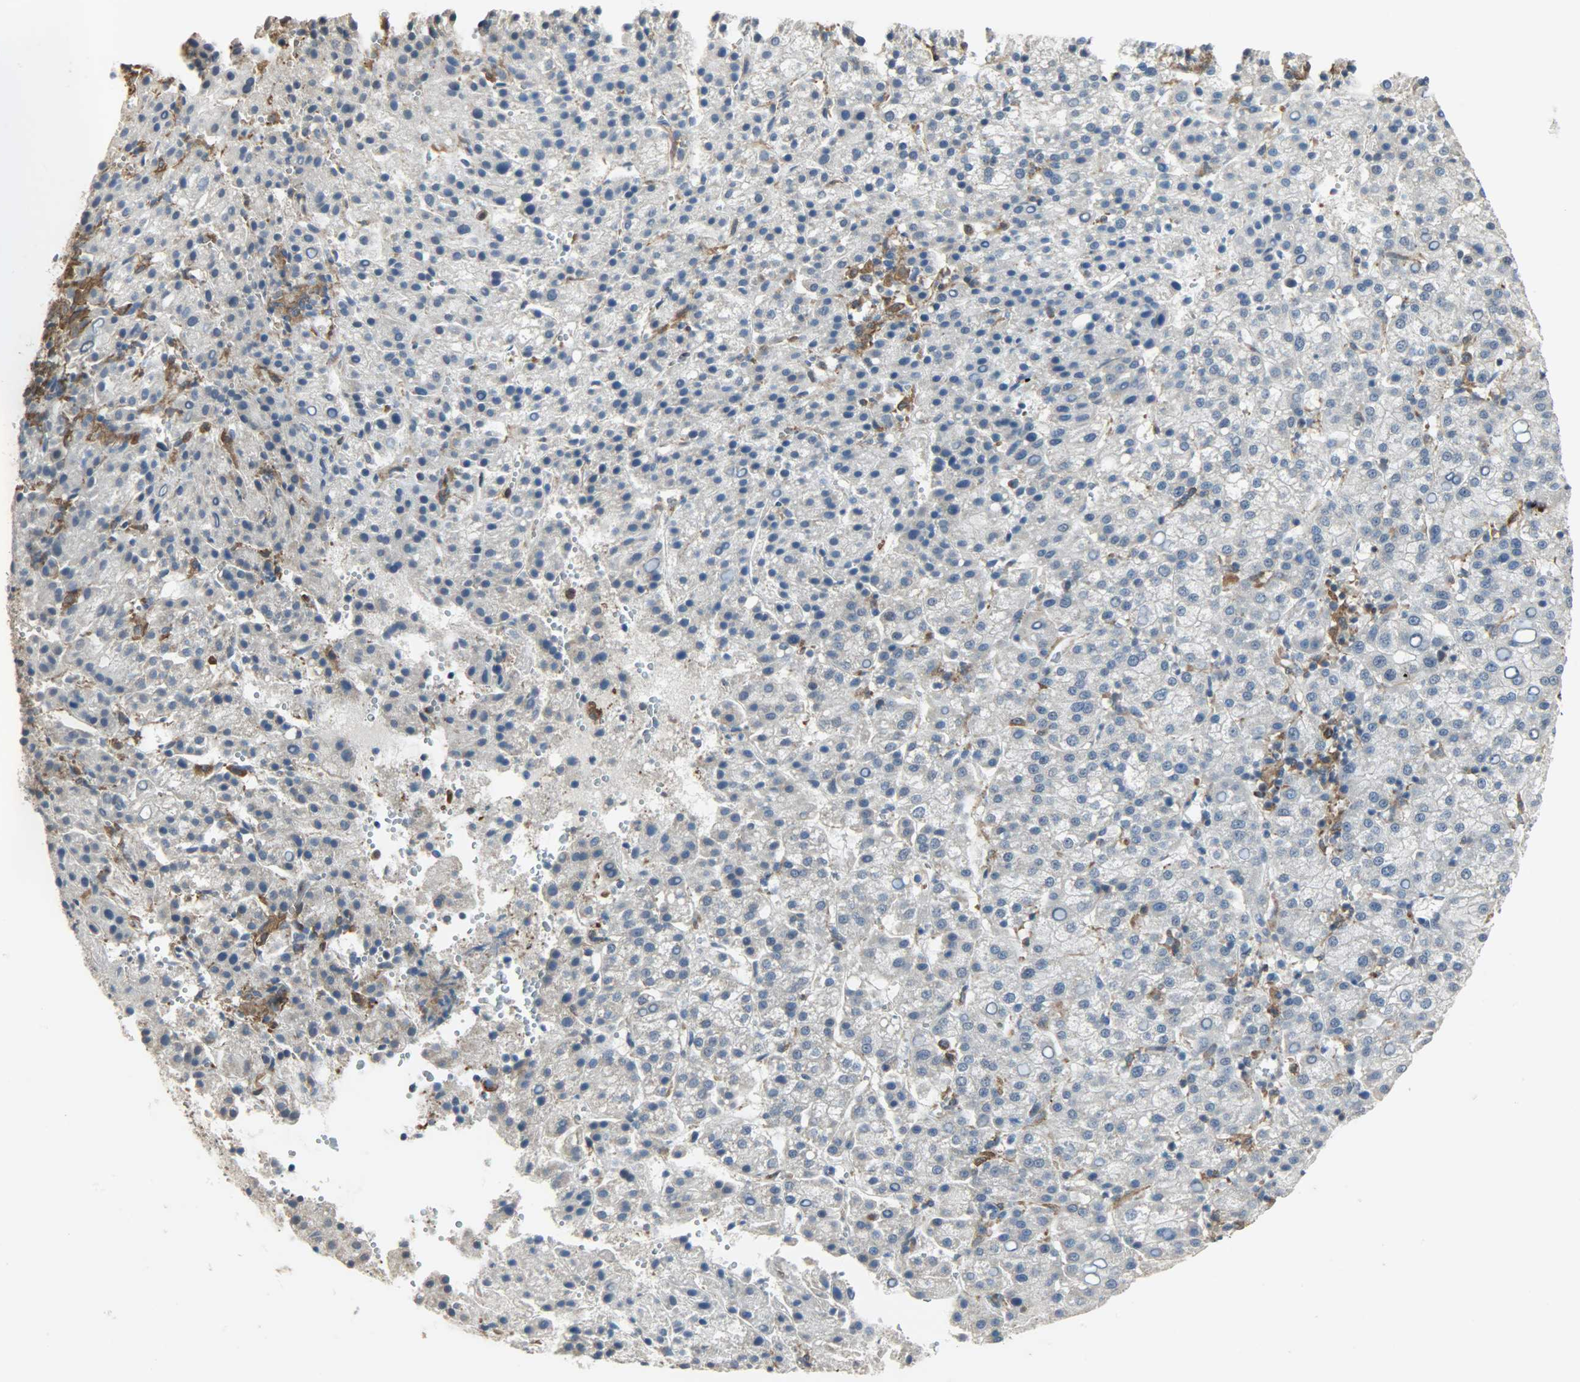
{"staining": {"intensity": "negative", "quantity": "none", "location": "none"}, "tissue": "liver cancer", "cell_type": "Tumor cells", "image_type": "cancer", "snomed": [{"axis": "morphology", "description": "Carcinoma, Hepatocellular, NOS"}, {"axis": "topography", "description": "Liver"}], "caption": "This image is of liver cancer (hepatocellular carcinoma) stained with immunohistochemistry to label a protein in brown with the nuclei are counter-stained blue. There is no positivity in tumor cells.", "gene": "SKAP2", "patient": {"sex": "female", "age": 58}}